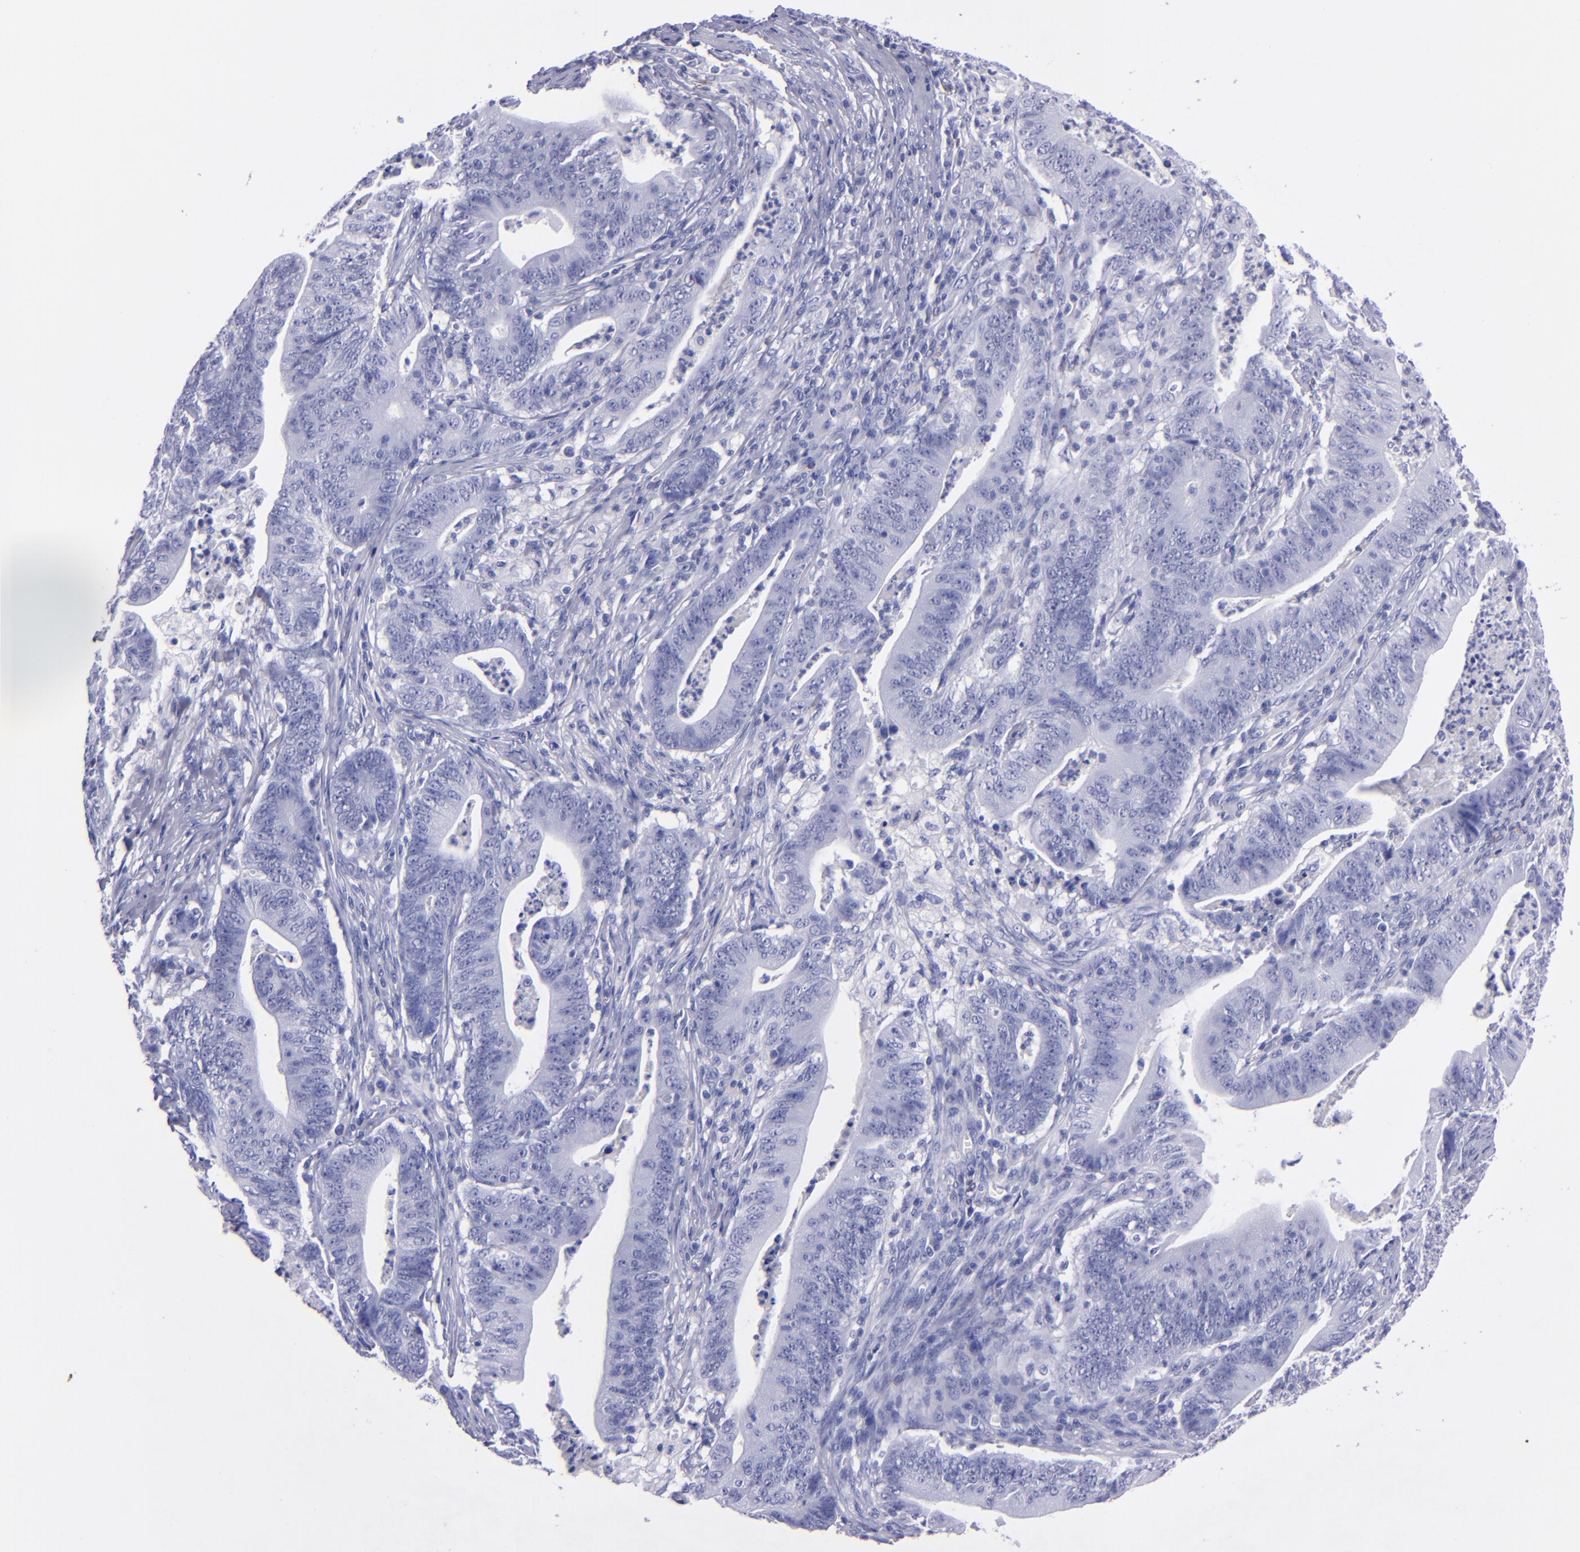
{"staining": {"intensity": "negative", "quantity": "none", "location": "none"}, "tissue": "stomach cancer", "cell_type": "Tumor cells", "image_type": "cancer", "snomed": [{"axis": "morphology", "description": "Adenocarcinoma, NOS"}, {"axis": "topography", "description": "Stomach, lower"}], "caption": "This is an immunohistochemistry histopathology image of stomach cancer (adenocarcinoma). There is no expression in tumor cells.", "gene": "CD37", "patient": {"sex": "female", "age": 86}}